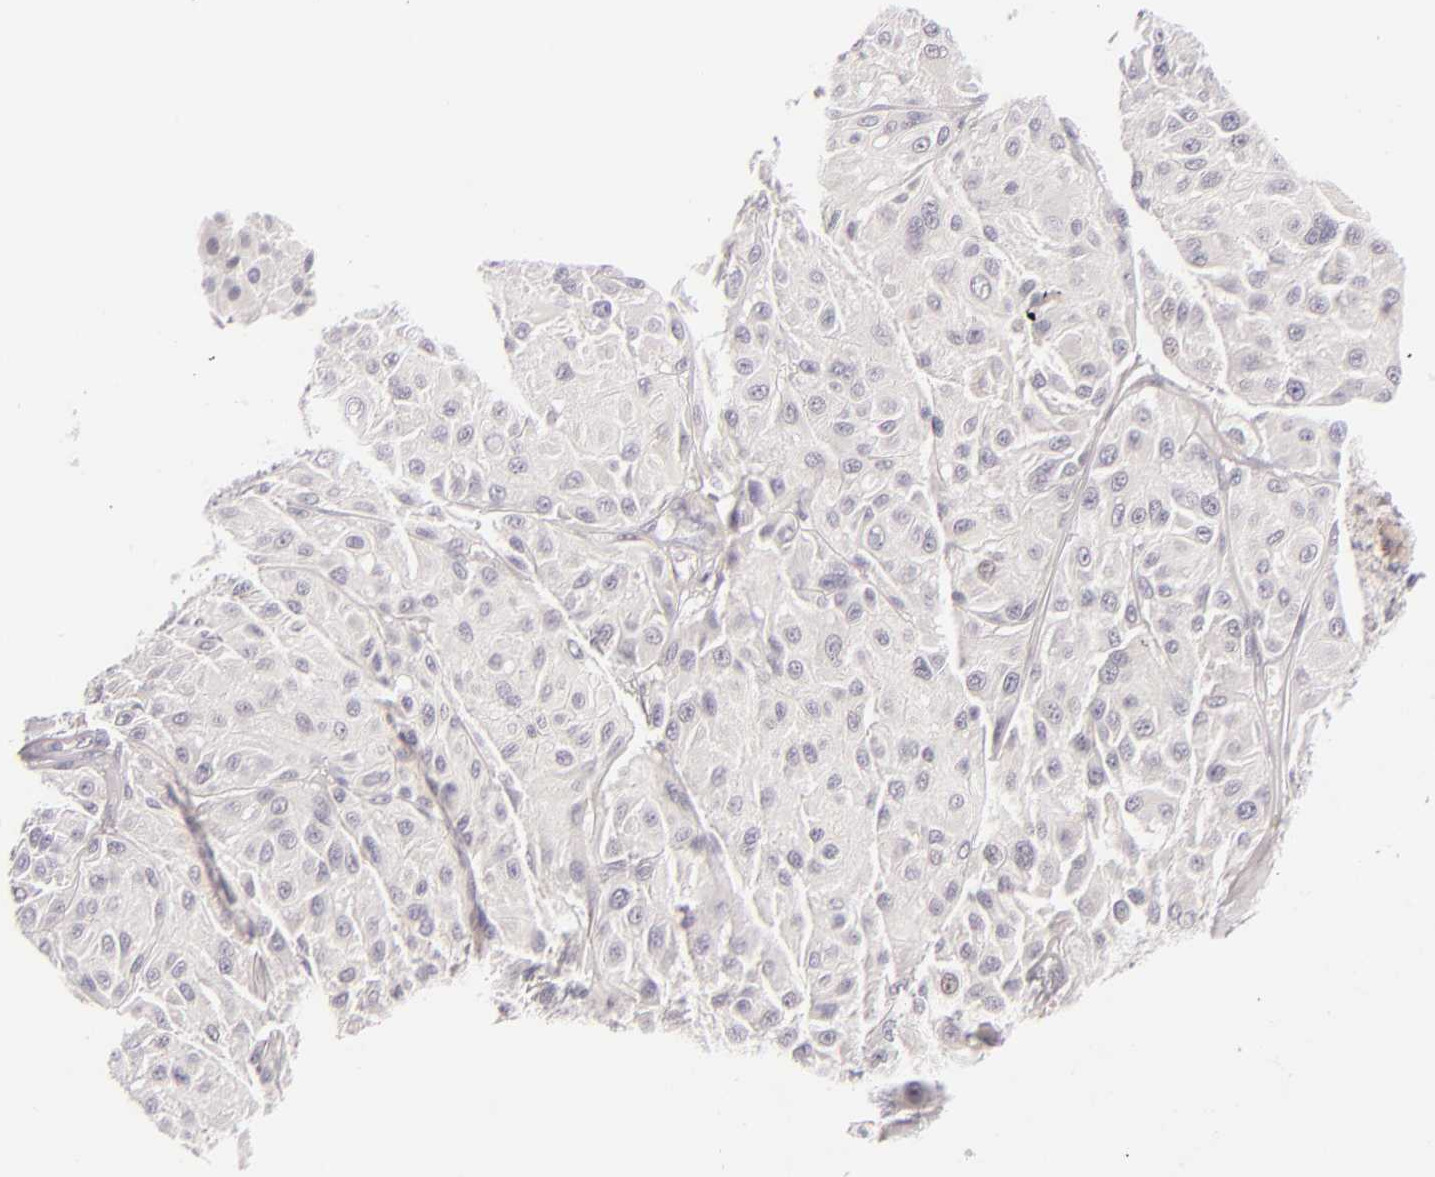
{"staining": {"intensity": "negative", "quantity": "none", "location": "none"}, "tissue": "melanoma", "cell_type": "Tumor cells", "image_type": "cancer", "snomed": [{"axis": "morphology", "description": "Malignant melanoma, NOS"}, {"axis": "topography", "description": "Skin"}], "caption": "This is an immunohistochemistry image of melanoma. There is no expression in tumor cells.", "gene": "BCL3", "patient": {"sex": "male", "age": 36}}